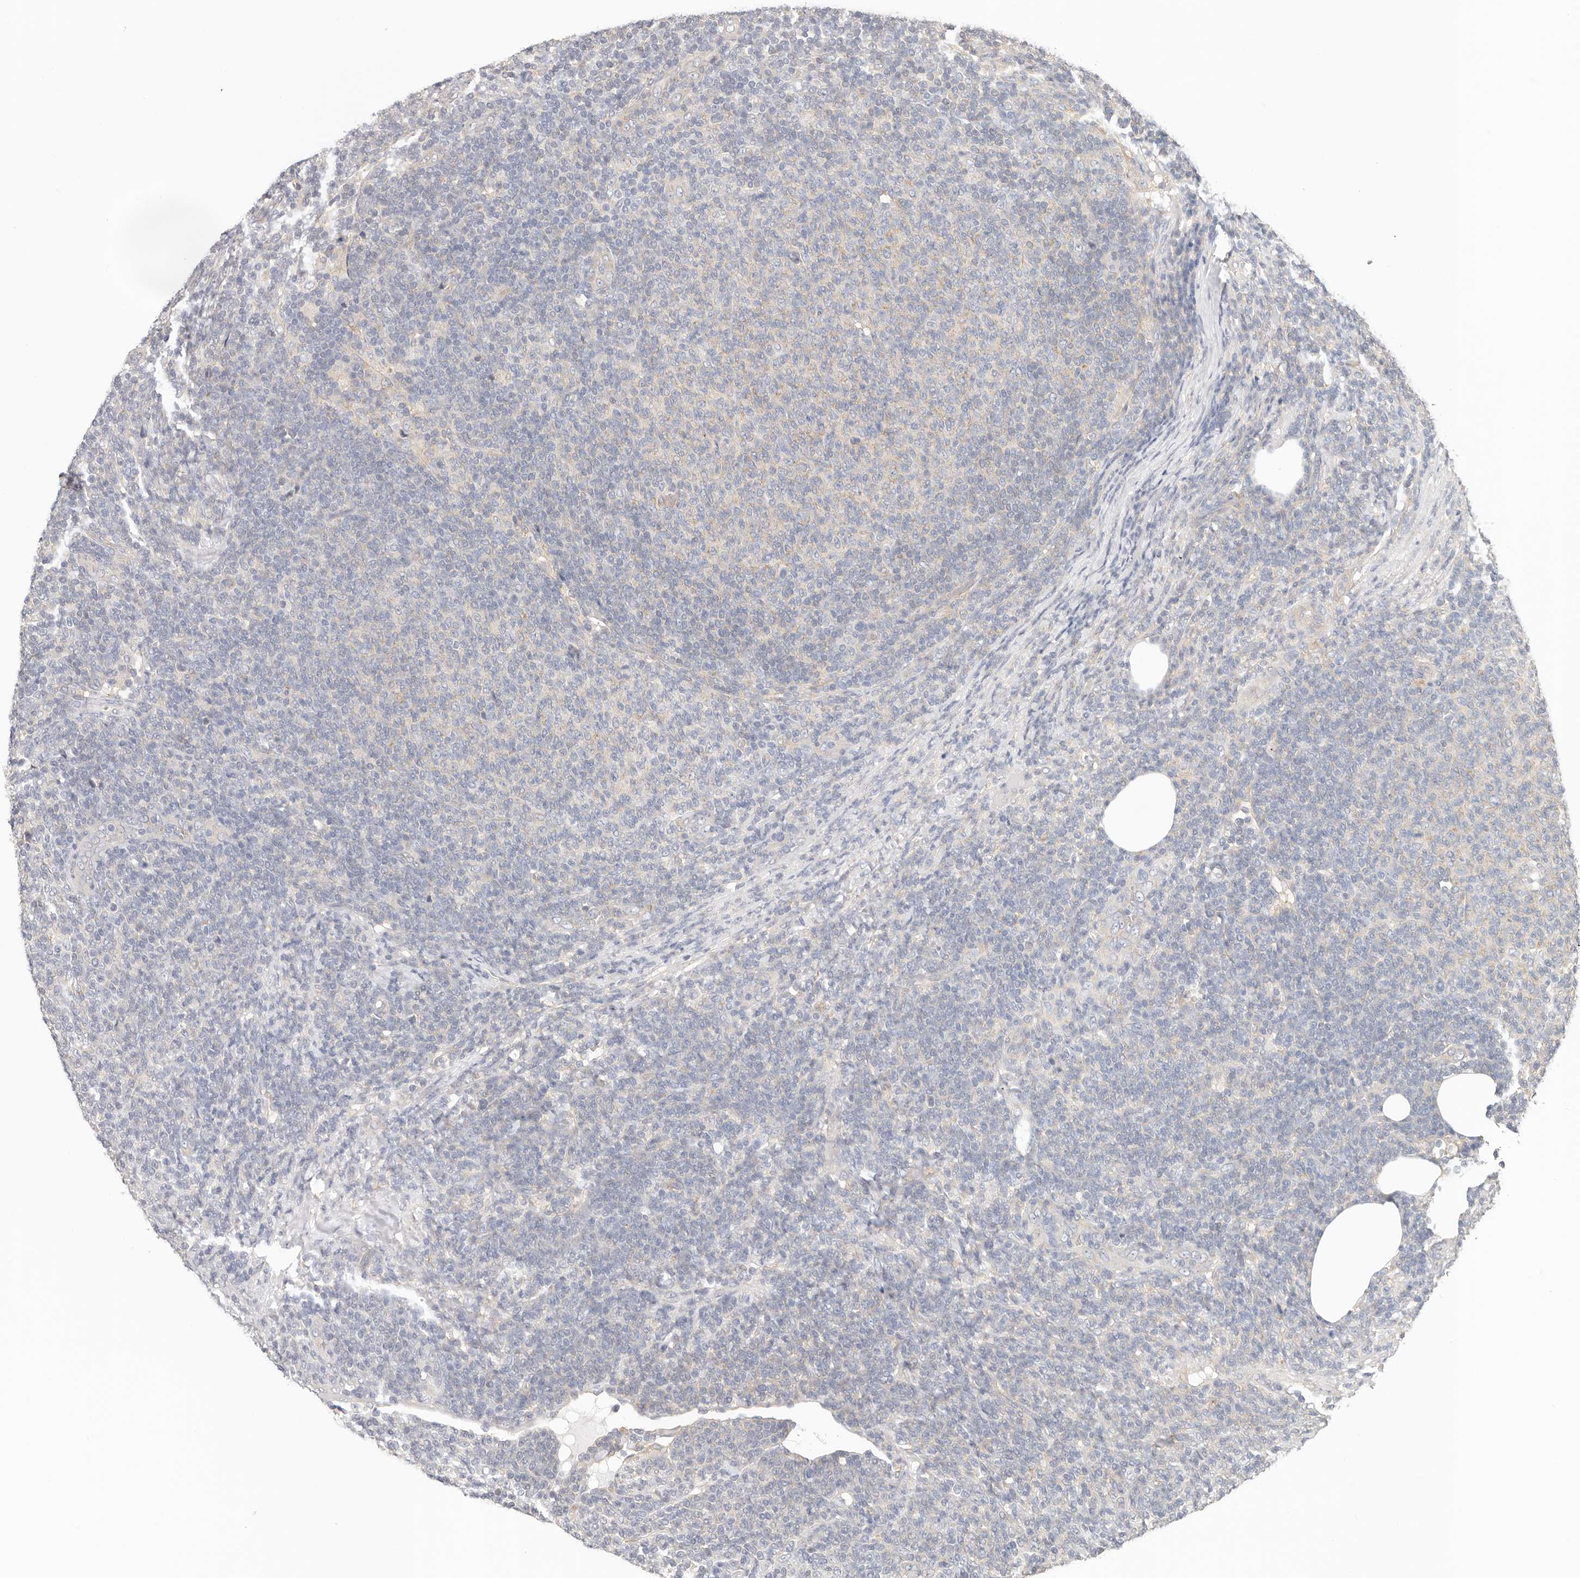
{"staining": {"intensity": "negative", "quantity": "none", "location": "none"}, "tissue": "lymphoma", "cell_type": "Tumor cells", "image_type": "cancer", "snomed": [{"axis": "morphology", "description": "Malignant lymphoma, non-Hodgkin's type, Low grade"}, {"axis": "topography", "description": "Lymph node"}], "caption": "The micrograph demonstrates no significant staining in tumor cells of low-grade malignant lymphoma, non-Hodgkin's type.", "gene": "AFDN", "patient": {"sex": "male", "age": 66}}